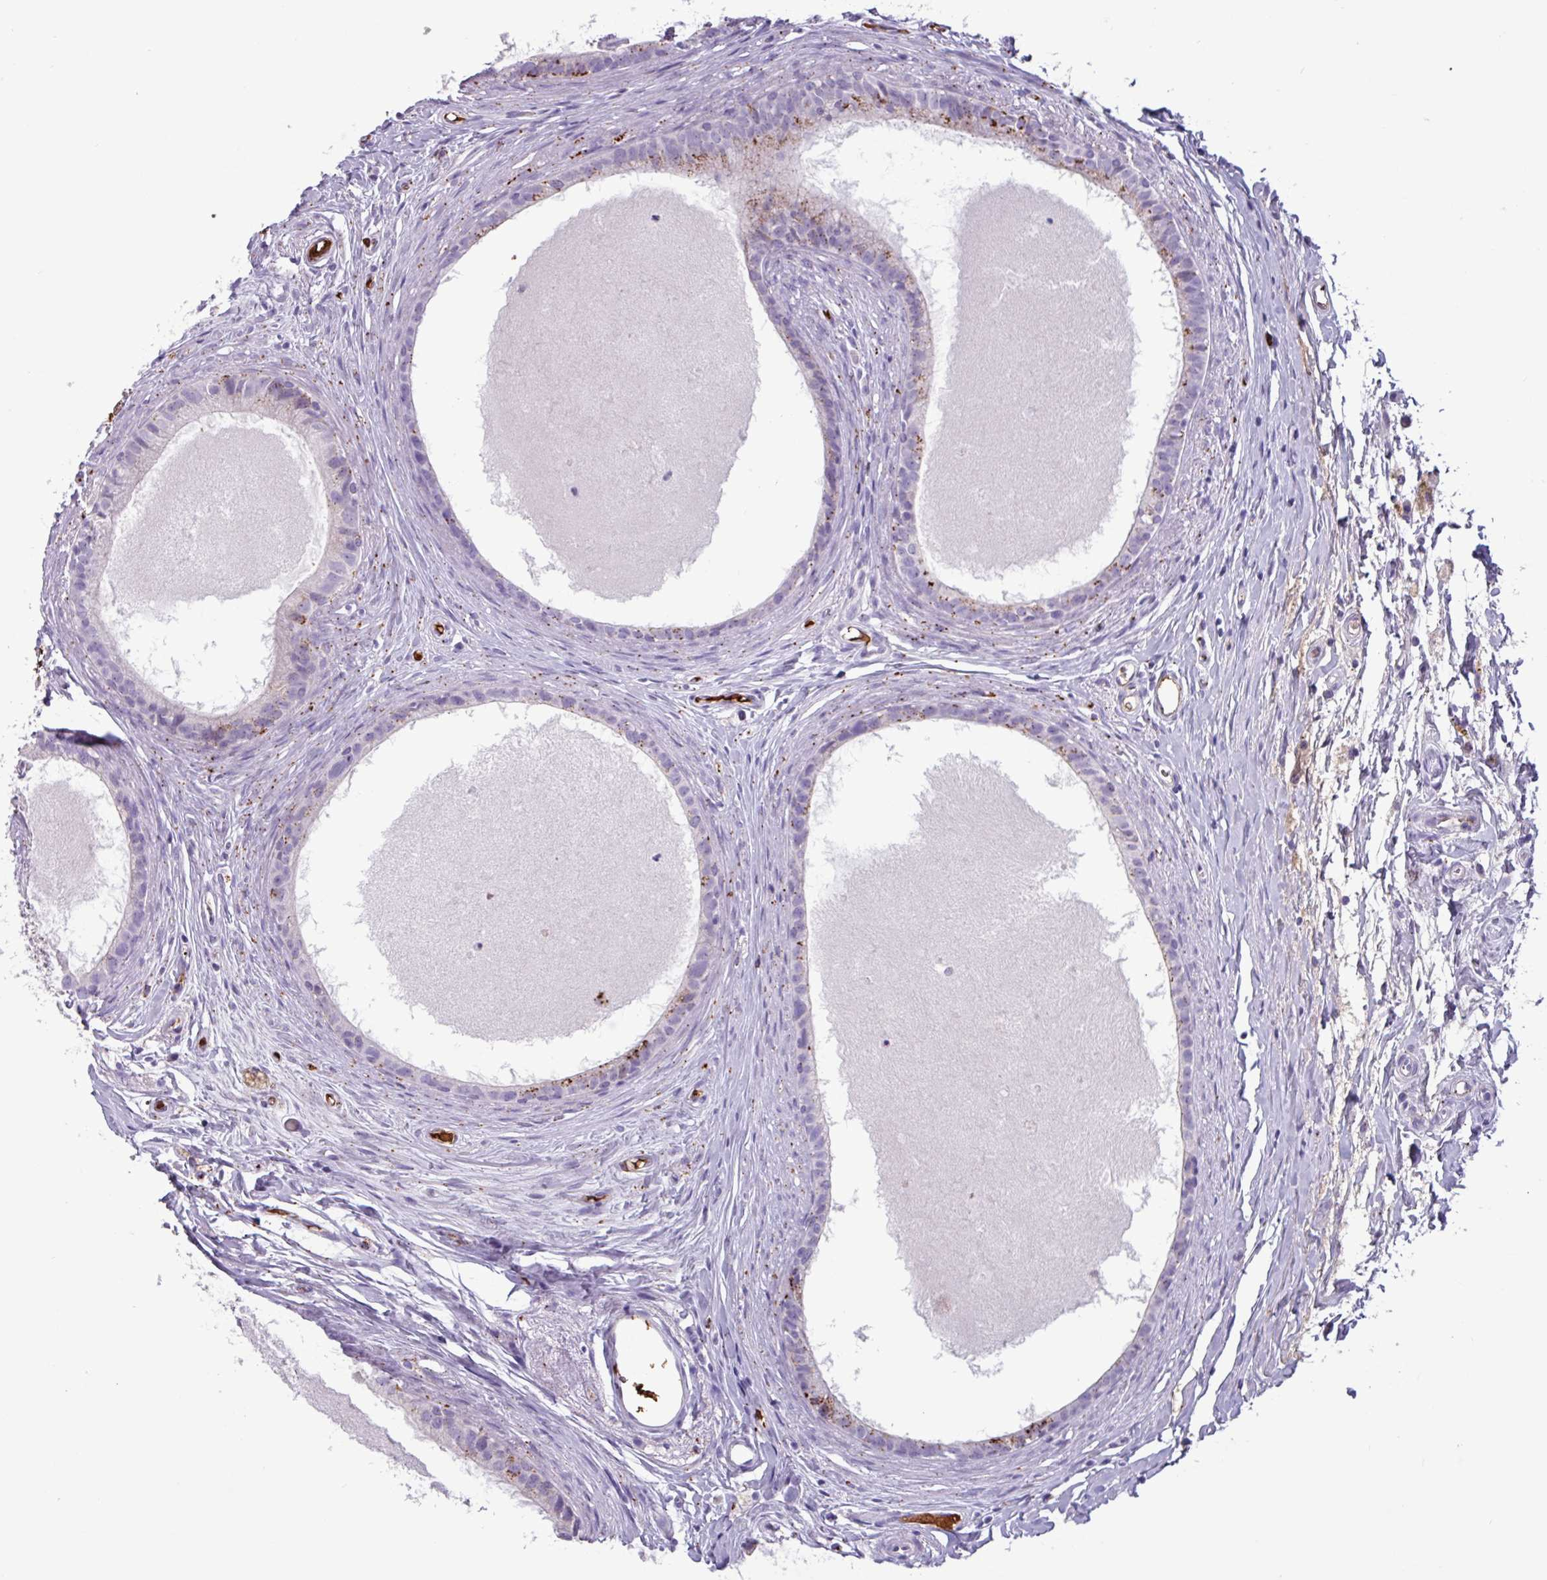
{"staining": {"intensity": "moderate", "quantity": "<25%", "location": "cytoplasmic/membranous"}, "tissue": "epididymis", "cell_type": "Glandular cells", "image_type": "normal", "snomed": [{"axis": "morphology", "description": "Normal tissue, NOS"}, {"axis": "topography", "description": "Epididymis"}], "caption": "The micrograph displays immunohistochemical staining of unremarkable epididymis. There is moderate cytoplasmic/membranous staining is identified in approximately <25% of glandular cells.", "gene": "PLIN2", "patient": {"sex": "male", "age": 80}}